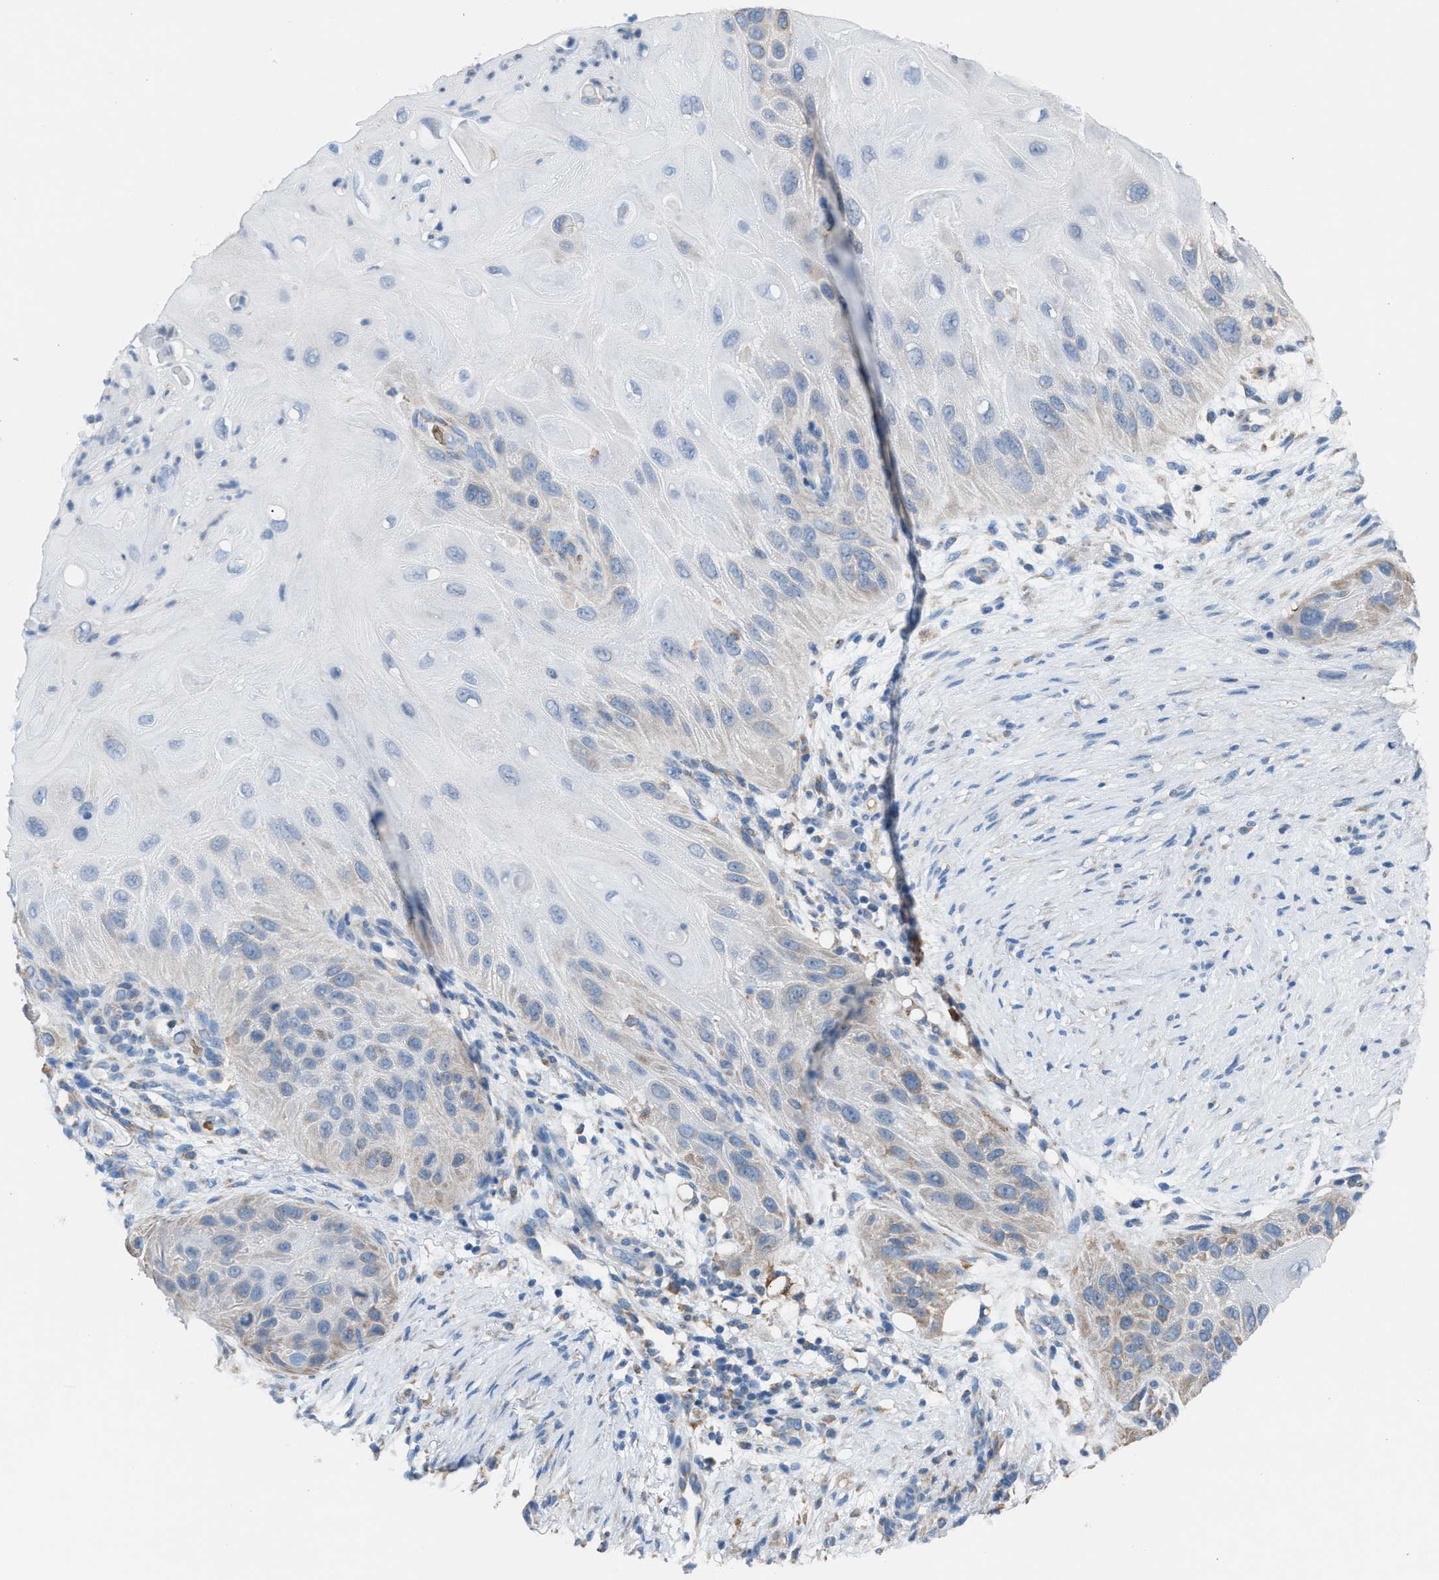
{"staining": {"intensity": "negative", "quantity": "none", "location": "none"}, "tissue": "skin cancer", "cell_type": "Tumor cells", "image_type": "cancer", "snomed": [{"axis": "morphology", "description": "Squamous cell carcinoma, NOS"}, {"axis": "topography", "description": "Skin"}], "caption": "Immunohistochemistry micrograph of skin cancer stained for a protein (brown), which demonstrates no positivity in tumor cells.", "gene": "CA3", "patient": {"sex": "female", "age": 77}}